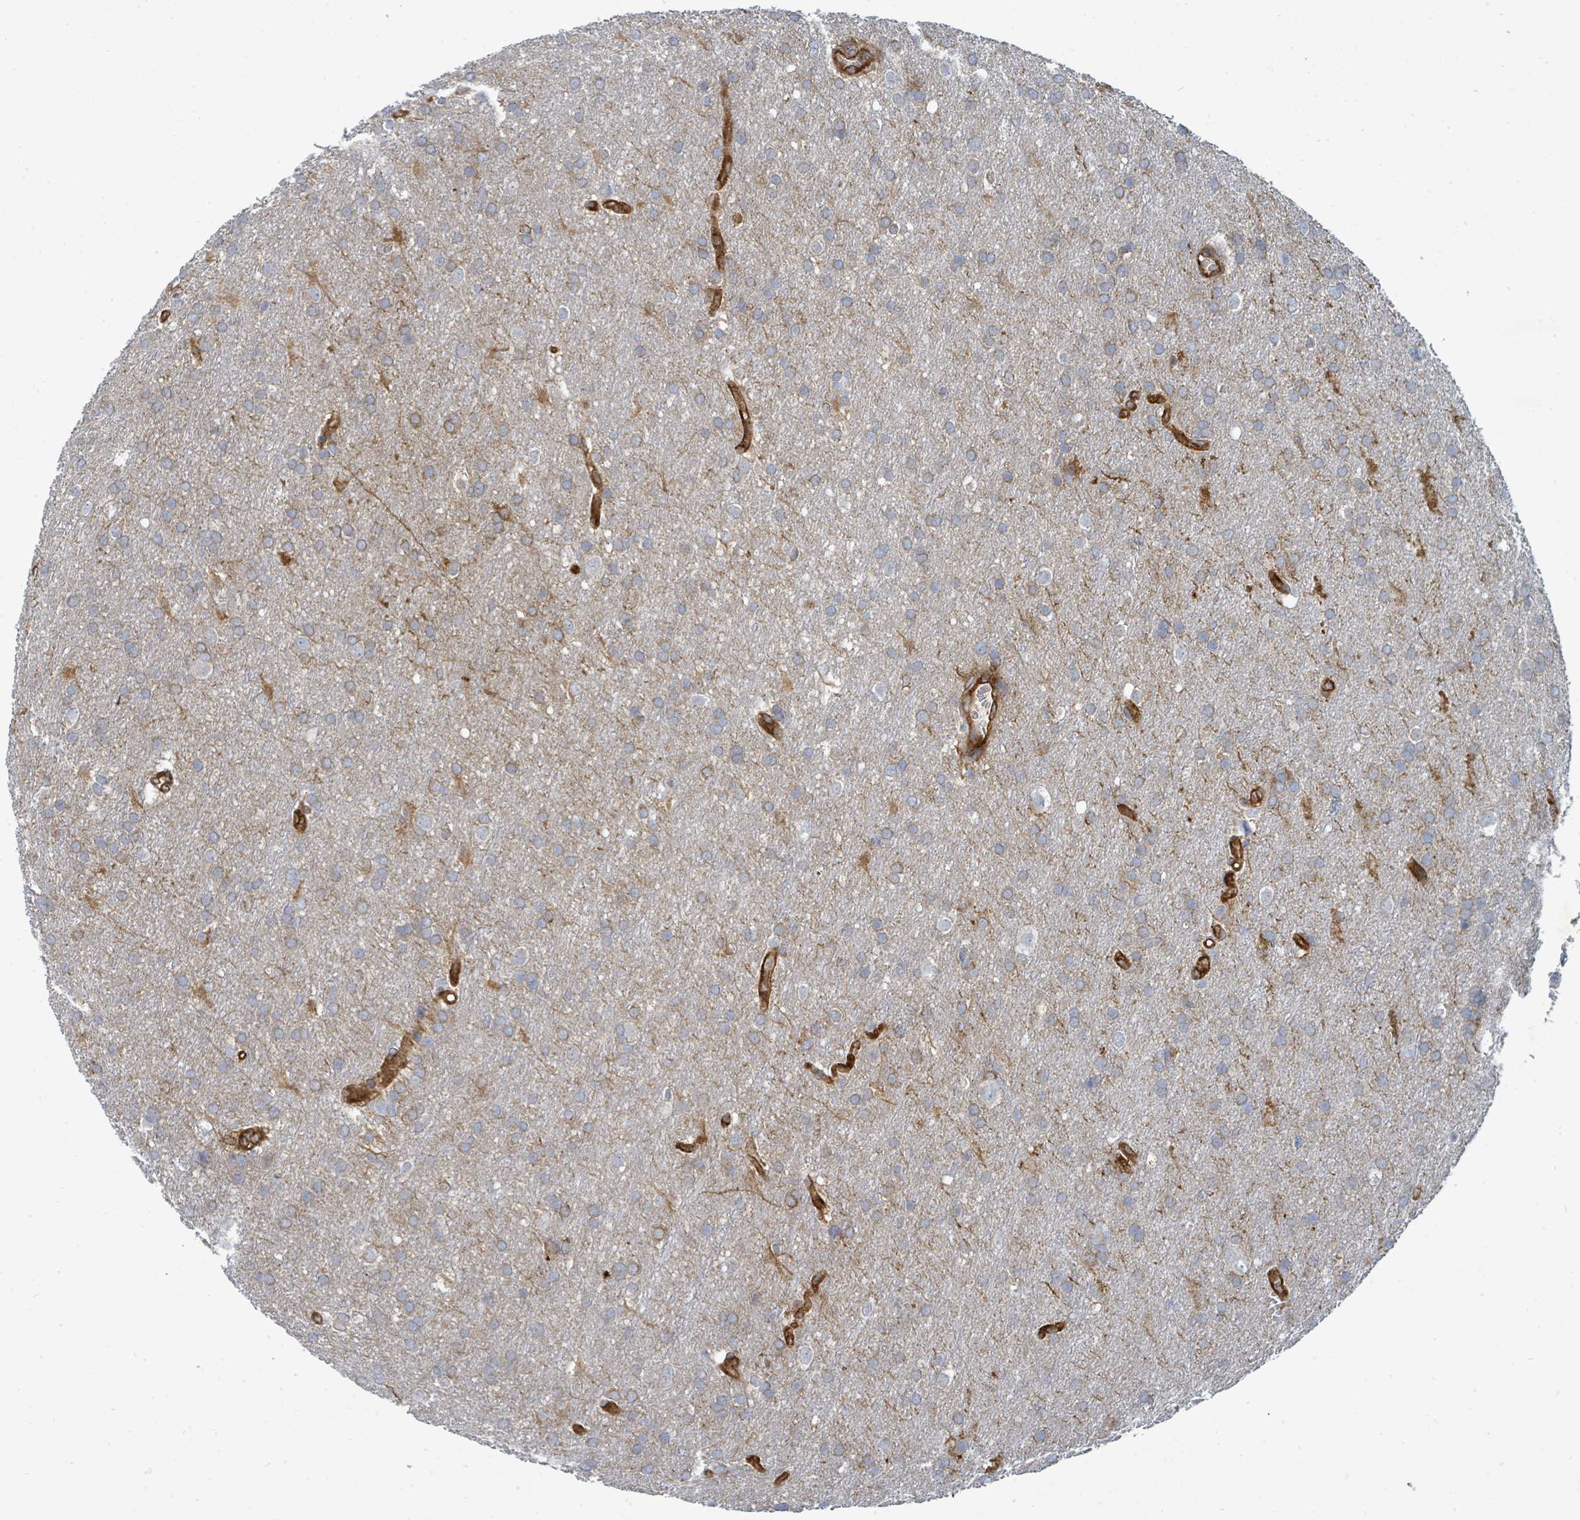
{"staining": {"intensity": "moderate", "quantity": "<25%", "location": "cytoplasmic/membranous"}, "tissue": "glioma", "cell_type": "Tumor cells", "image_type": "cancer", "snomed": [{"axis": "morphology", "description": "Glioma, malignant, Low grade"}, {"axis": "topography", "description": "Brain"}], "caption": "This image shows IHC staining of malignant glioma (low-grade), with low moderate cytoplasmic/membranous expression in approximately <25% of tumor cells.", "gene": "IFIT1", "patient": {"sex": "female", "age": 32}}